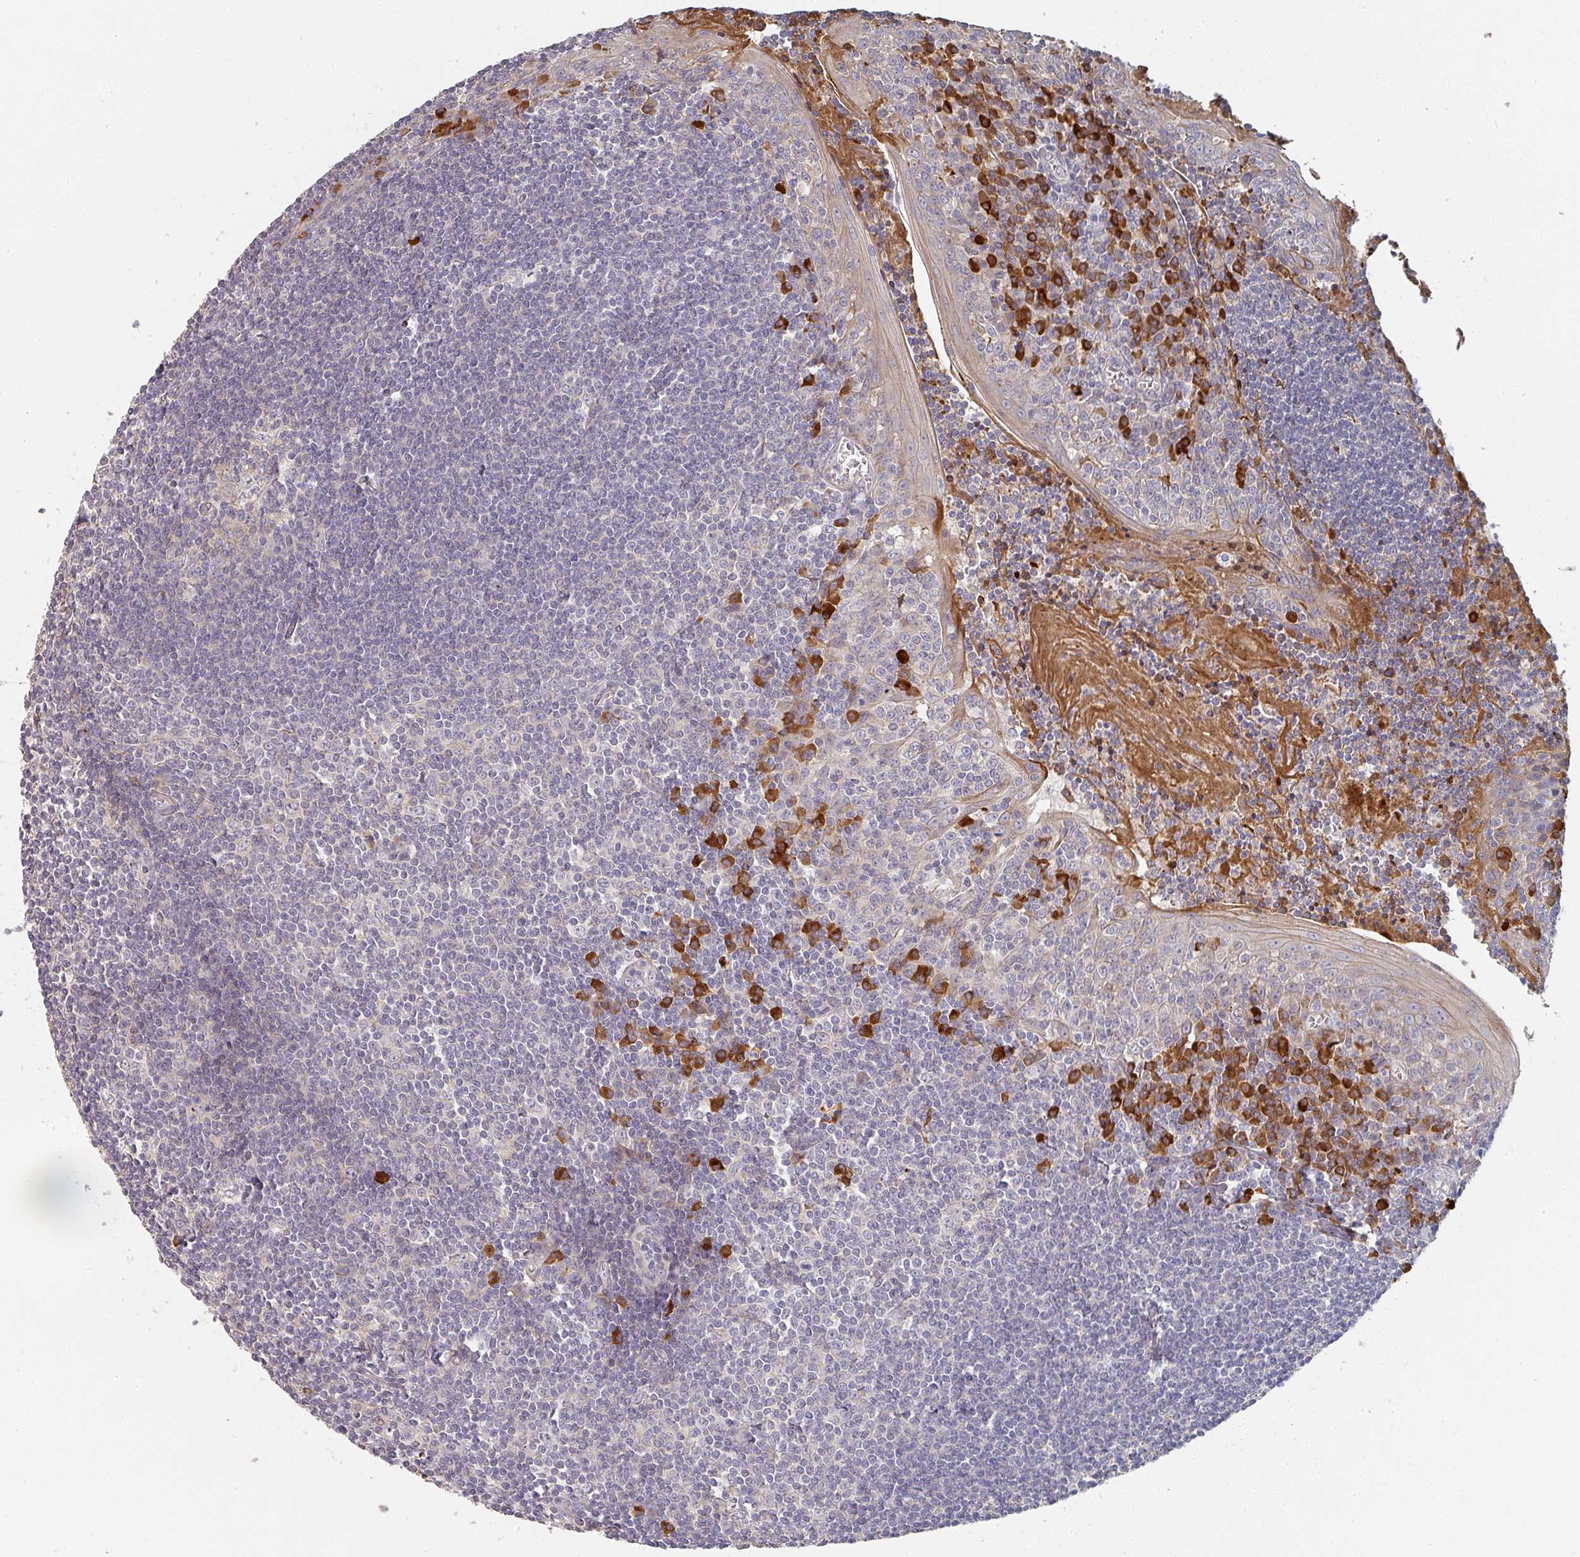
{"staining": {"intensity": "negative", "quantity": "none", "location": "none"}, "tissue": "tonsil", "cell_type": "Germinal center cells", "image_type": "normal", "snomed": [{"axis": "morphology", "description": "Normal tissue, NOS"}, {"axis": "topography", "description": "Tonsil"}], "caption": "DAB immunohistochemical staining of normal tonsil demonstrates no significant staining in germinal center cells. The staining is performed using DAB brown chromogen with nuclei counter-stained in using hematoxylin.", "gene": "ENSG00000249773", "patient": {"sex": "male", "age": 27}}